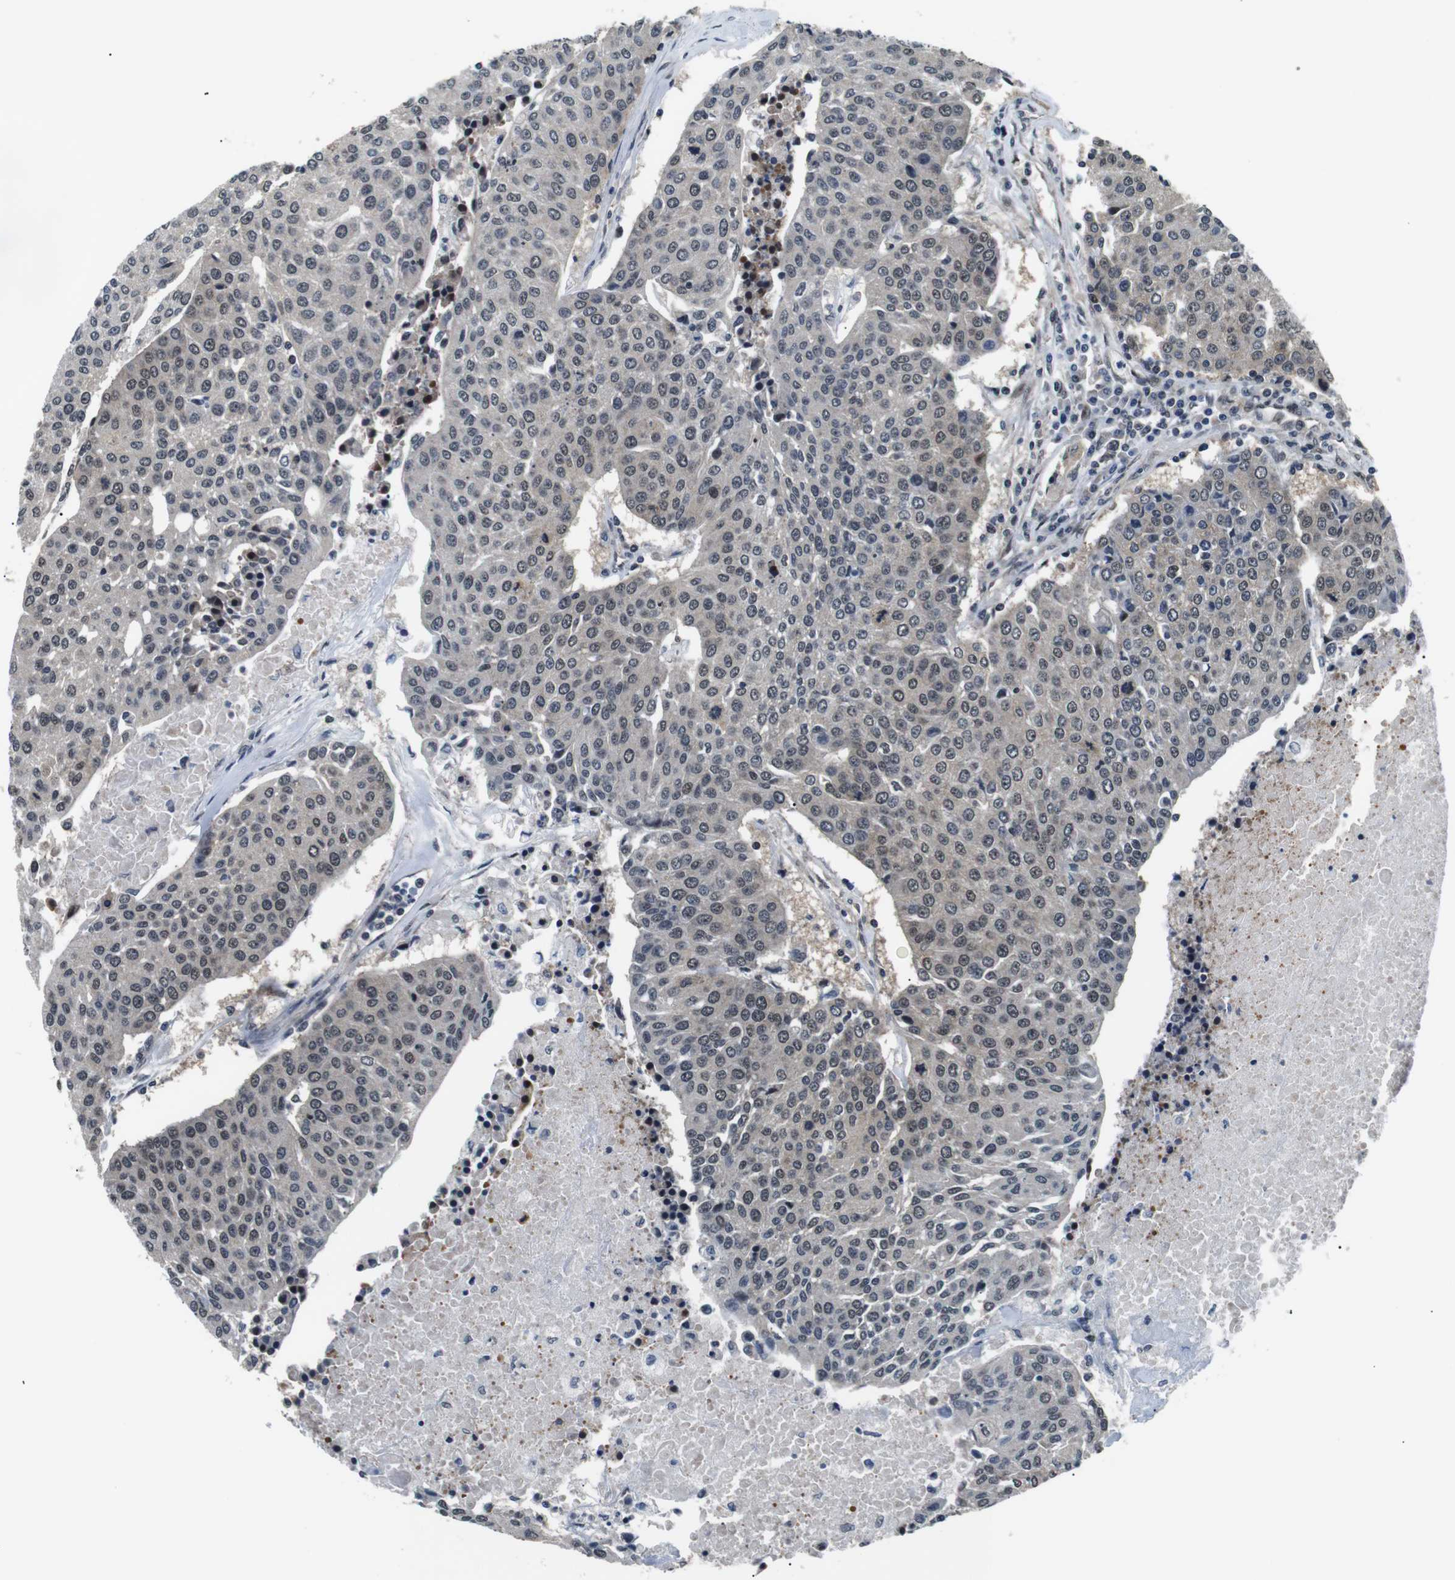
{"staining": {"intensity": "moderate", "quantity": "<25%", "location": "nuclear"}, "tissue": "urothelial cancer", "cell_type": "Tumor cells", "image_type": "cancer", "snomed": [{"axis": "morphology", "description": "Urothelial carcinoma, High grade"}, {"axis": "topography", "description": "Urinary bladder"}], "caption": "Protein expression analysis of urothelial carcinoma (high-grade) demonstrates moderate nuclear positivity in approximately <25% of tumor cells. (DAB (3,3'-diaminobenzidine) IHC with brightfield microscopy, high magnification).", "gene": "SKP1", "patient": {"sex": "female", "age": 85}}